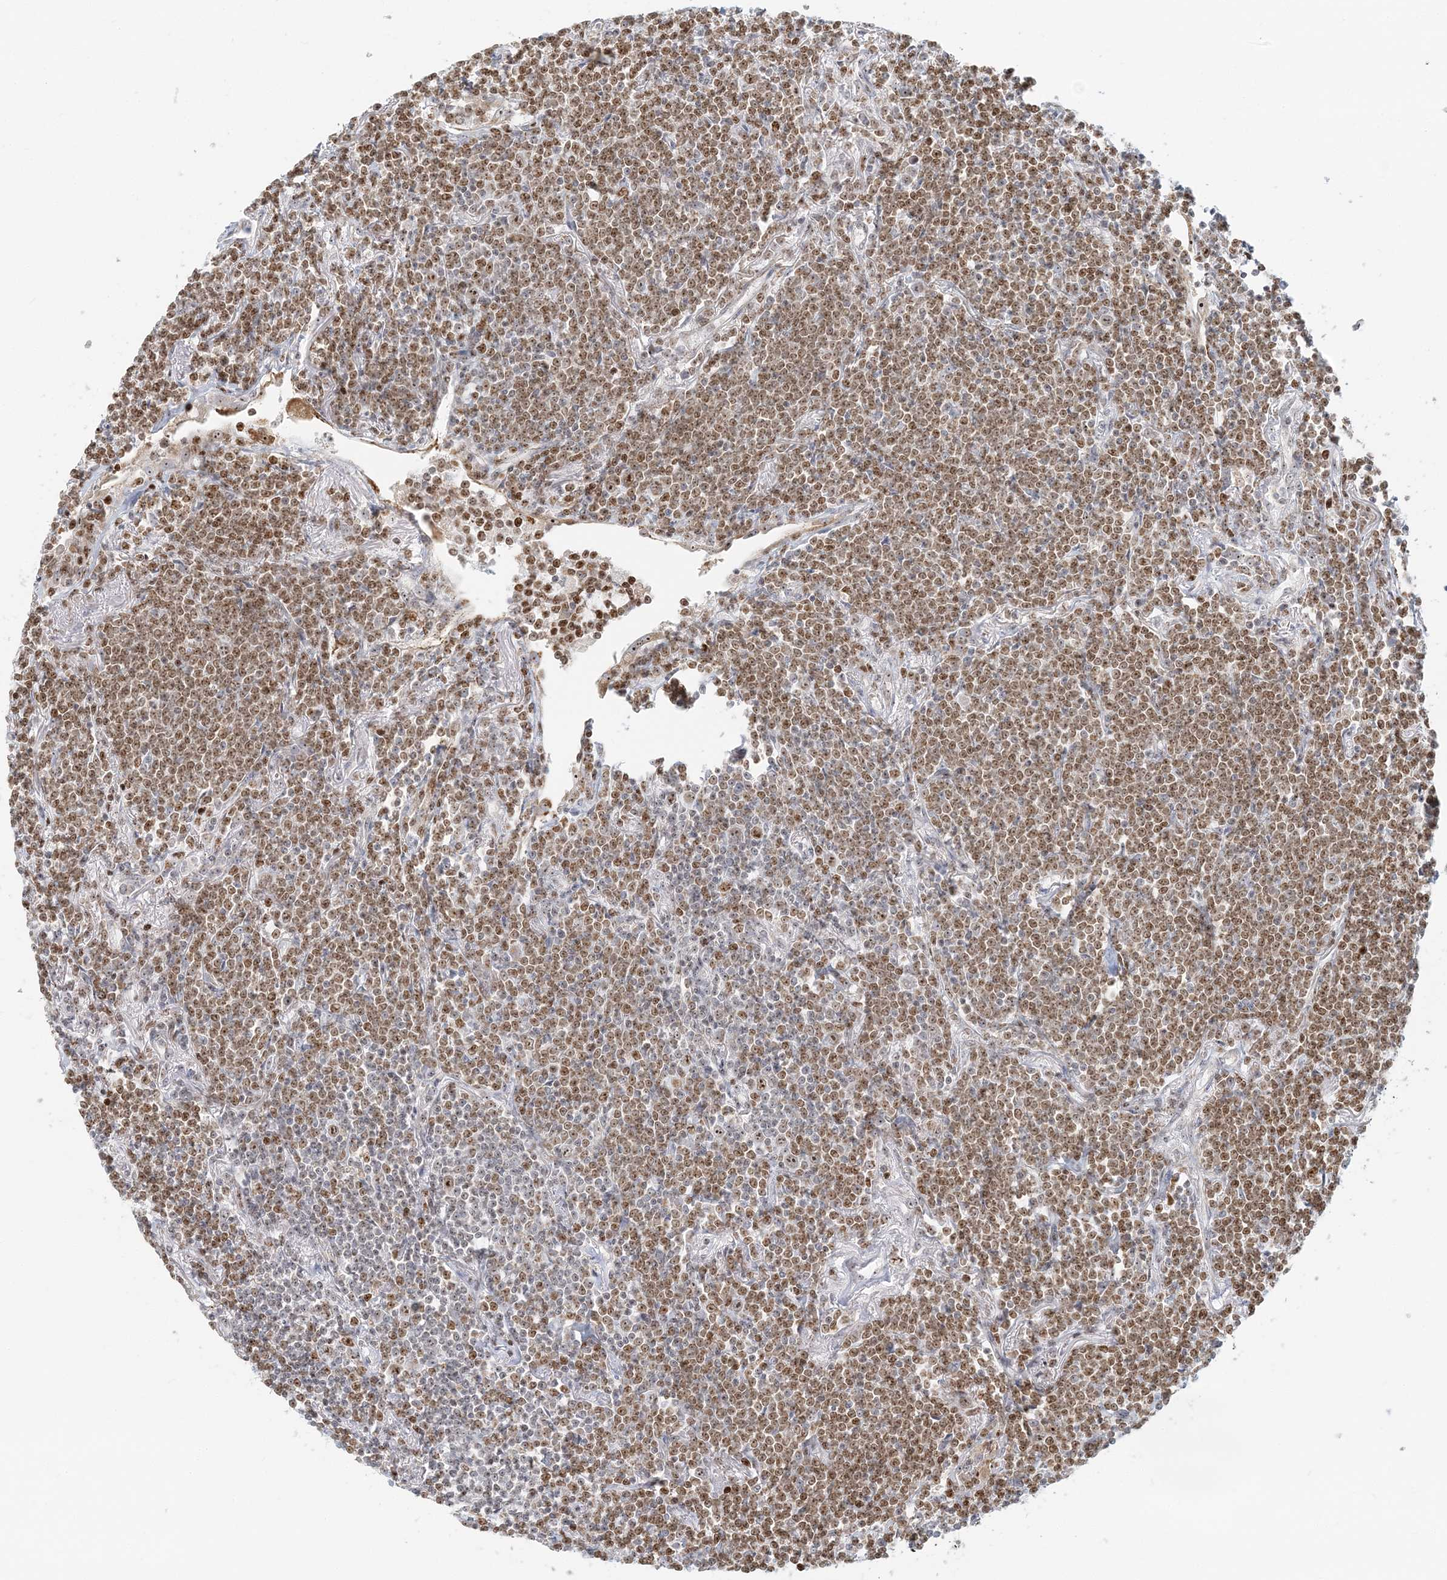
{"staining": {"intensity": "moderate", "quantity": ">75%", "location": "nuclear"}, "tissue": "lymphoma", "cell_type": "Tumor cells", "image_type": "cancer", "snomed": [{"axis": "morphology", "description": "Malignant lymphoma, non-Hodgkin's type, Low grade"}, {"axis": "topography", "description": "Lung"}], "caption": "Tumor cells display medium levels of moderate nuclear staining in approximately >75% of cells in low-grade malignant lymphoma, non-Hodgkin's type.", "gene": "UBE2F", "patient": {"sex": "female", "age": 71}}